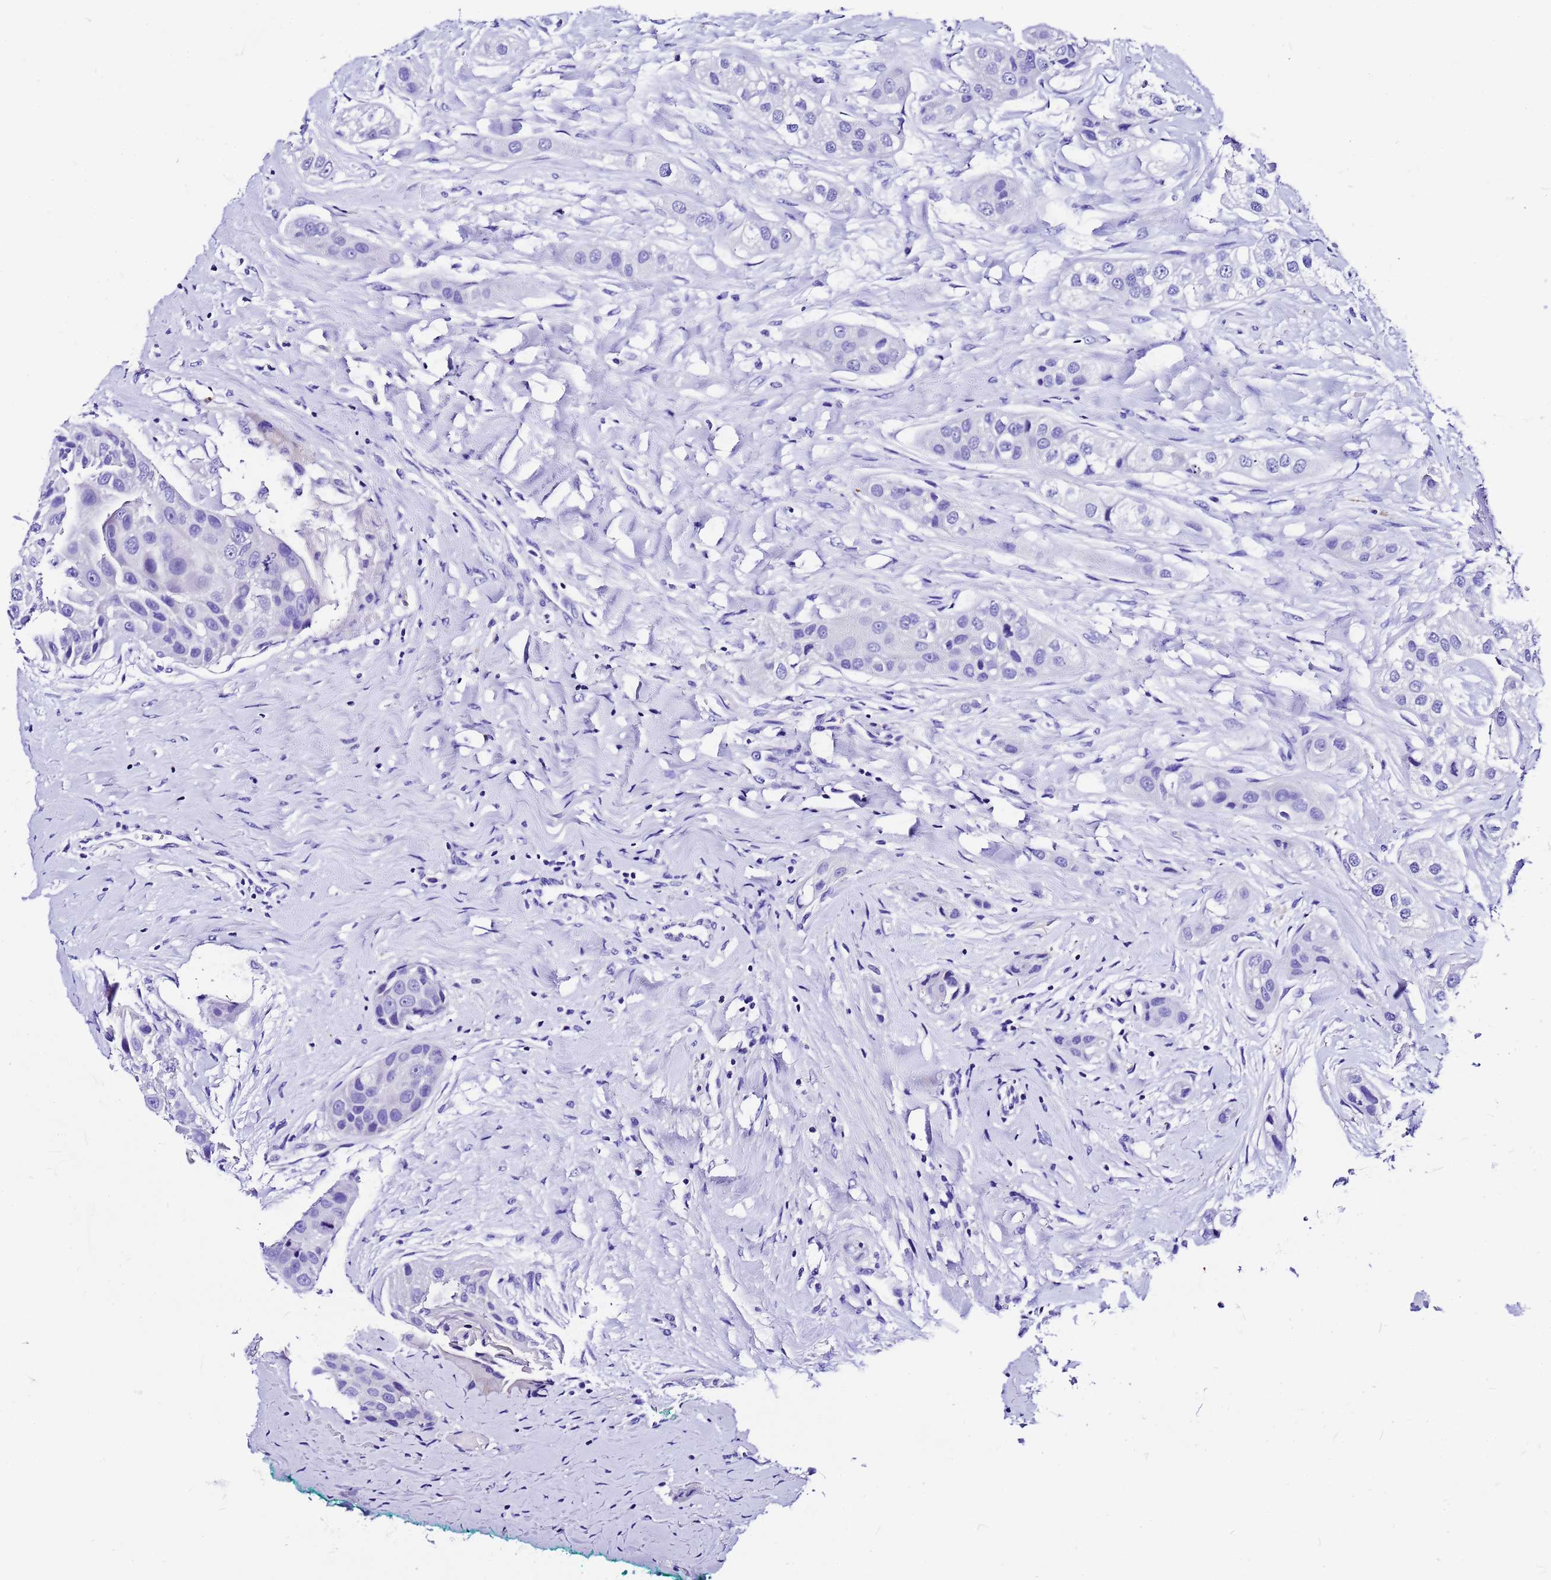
{"staining": {"intensity": "negative", "quantity": "none", "location": "none"}, "tissue": "head and neck cancer", "cell_type": "Tumor cells", "image_type": "cancer", "snomed": [{"axis": "morphology", "description": "Normal tissue, NOS"}, {"axis": "morphology", "description": "Squamous cell carcinoma, NOS"}, {"axis": "topography", "description": "Skeletal muscle"}, {"axis": "topography", "description": "Head-Neck"}], "caption": "DAB immunohistochemical staining of human head and neck cancer (squamous cell carcinoma) displays no significant expression in tumor cells.", "gene": "HERC4", "patient": {"sex": "male", "age": 51}}